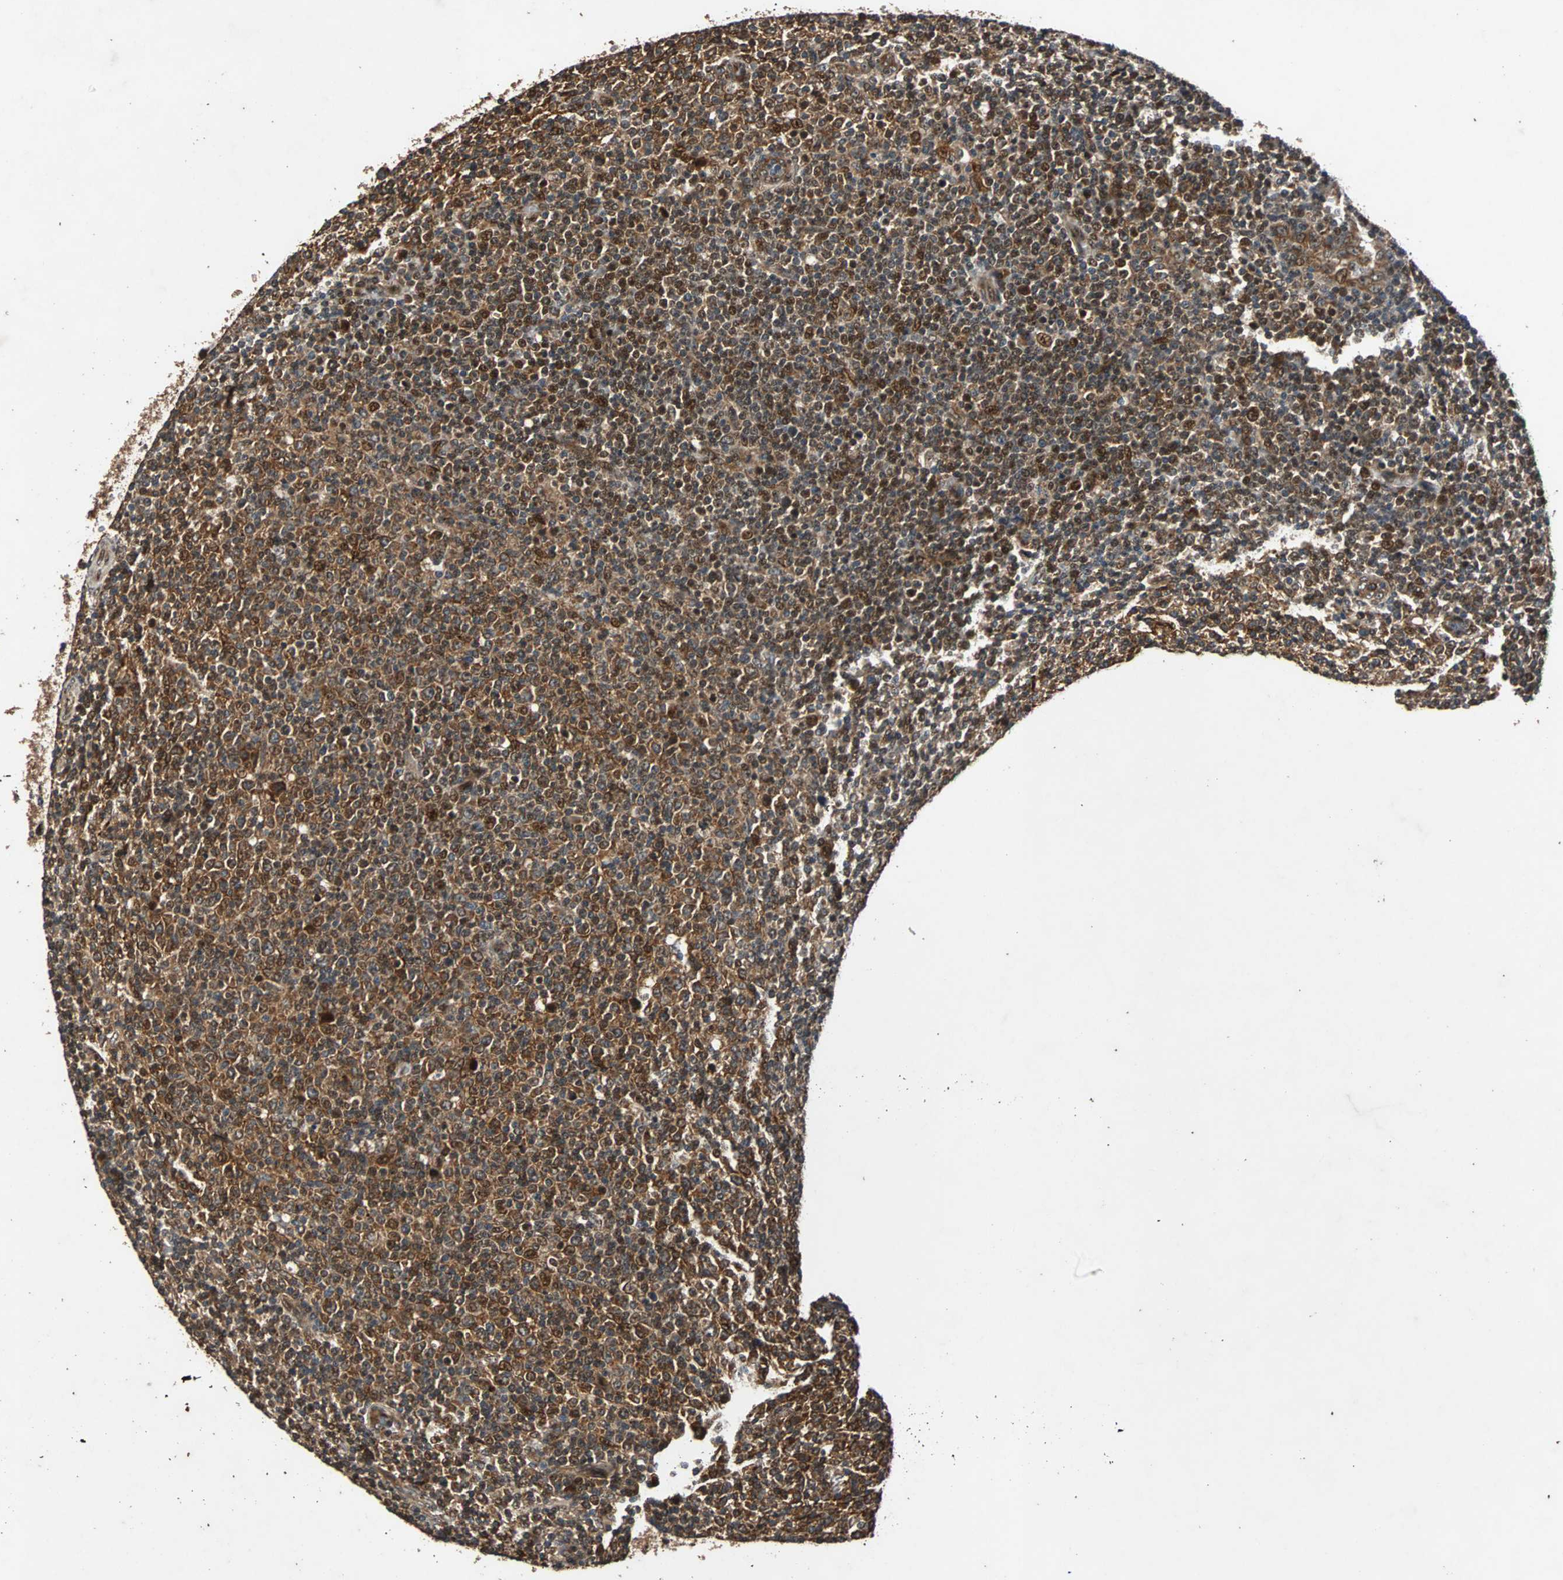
{"staining": {"intensity": "strong", "quantity": ">75%", "location": "cytoplasmic/membranous,nuclear"}, "tissue": "lymphoma", "cell_type": "Tumor cells", "image_type": "cancer", "snomed": [{"axis": "morphology", "description": "Malignant lymphoma, non-Hodgkin's type, Low grade"}, {"axis": "topography", "description": "Lymph node"}], "caption": "Immunohistochemical staining of lymphoma displays high levels of strong cytoplasmic/membranous and nuclear staining in about >75% of tumor cells. Nuclei are stained in blue.", "gene": "USP31", "patient": {"sex": "male", "age": 70}}